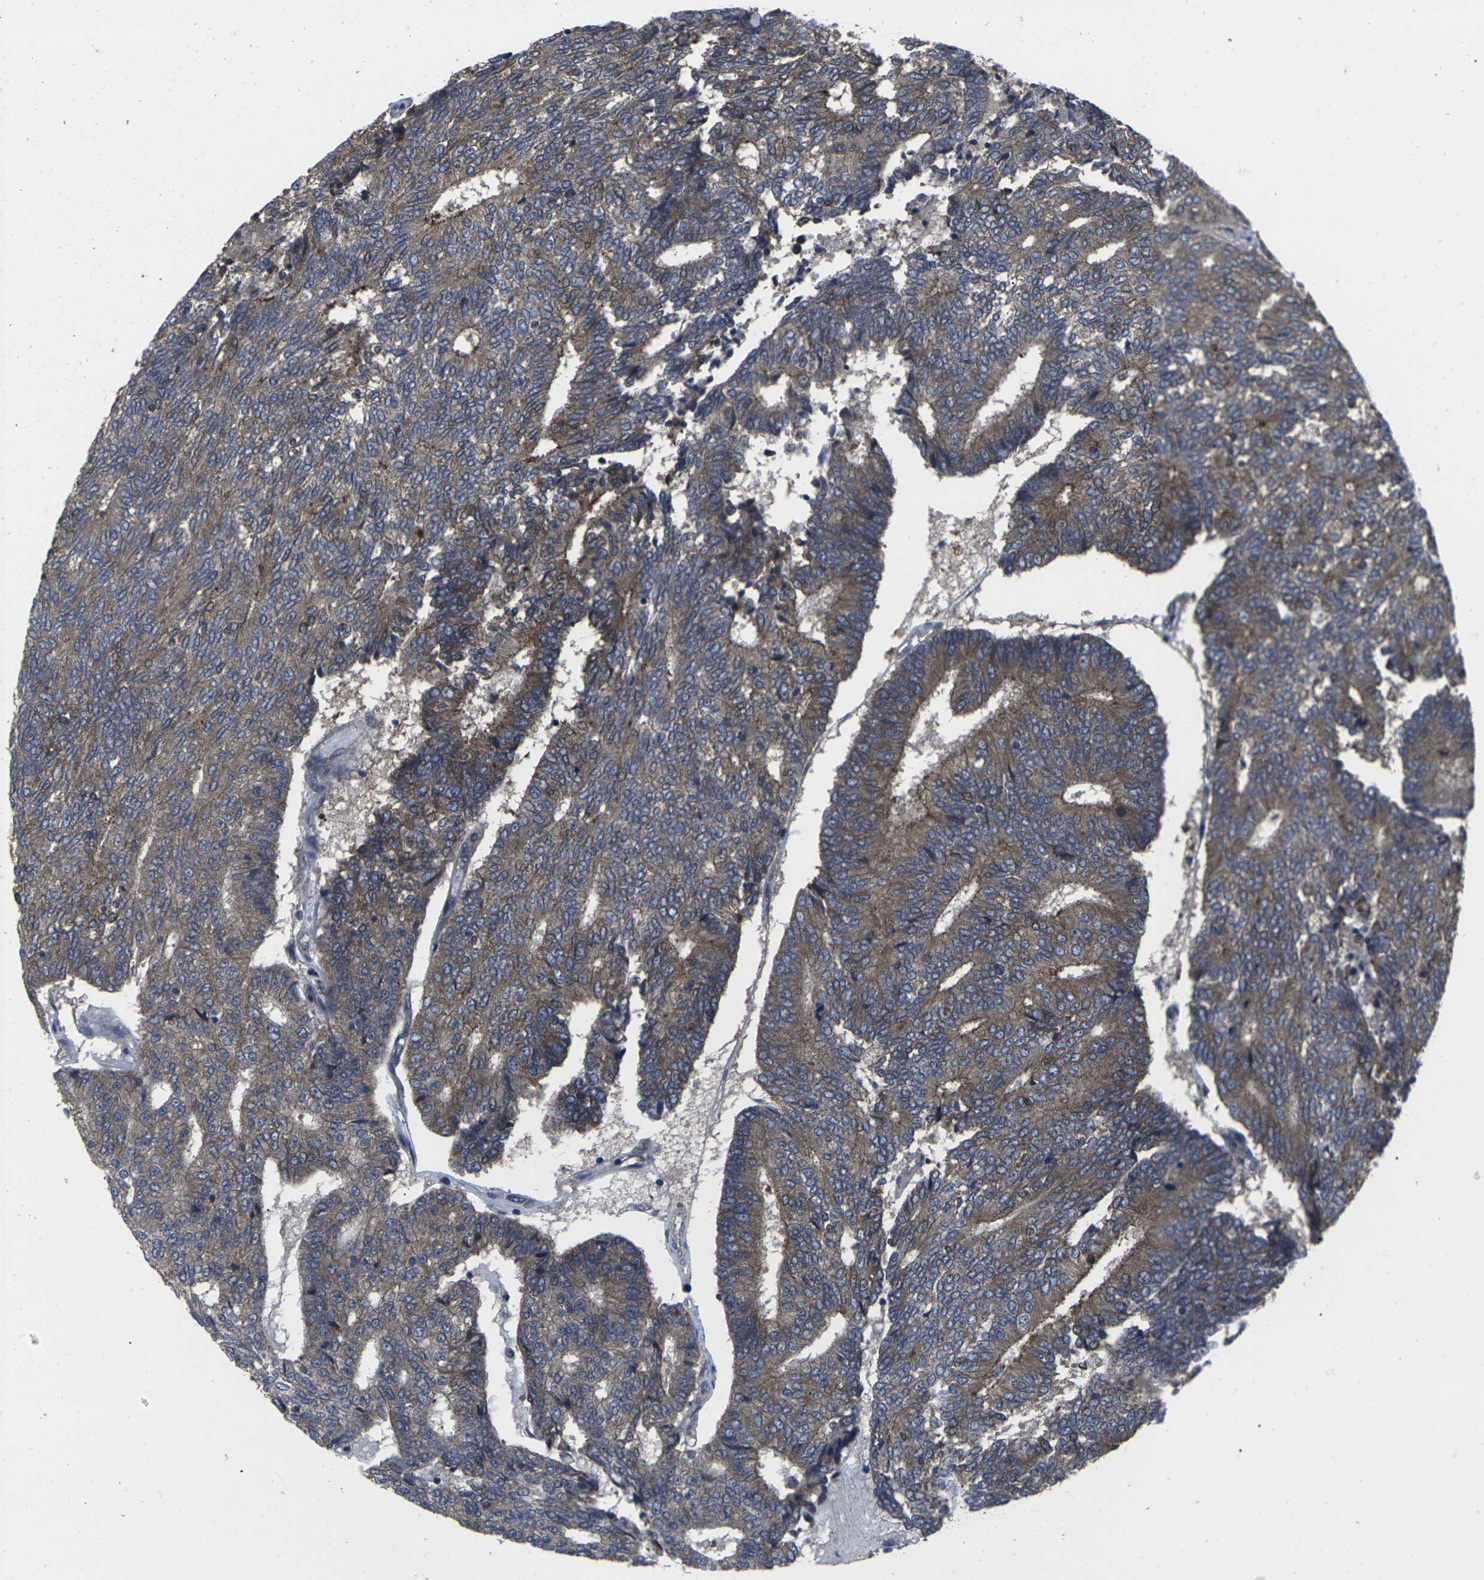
{"staining": {"intensity": "moderate", "quantity": ">75%", "location": "cytoplasmic/membranous"}, "tissue": "prostate cancer", "cell_type": "Tumor cells", "image_type": "cancer", "snomed": [{"axis": "morphology", "description": "Normal tissue, NOS"}, {"axis": "morphology", "description": "Adenocarcinoma, High grade"}, {"axis": "topography", "description": "Prostate"}, {"axis": "topography", "description": "Seminal veicle"}], "caption": "Adenocarcinoma (high-grade) (prostate) was stained to show a protein in brown. There is medium levels of moderate cytoplasmic/membranous staining in about >75% of tumor cells.", "gene": "MAPKAPK2", "patient": {"sex": "male", "age": 55}}